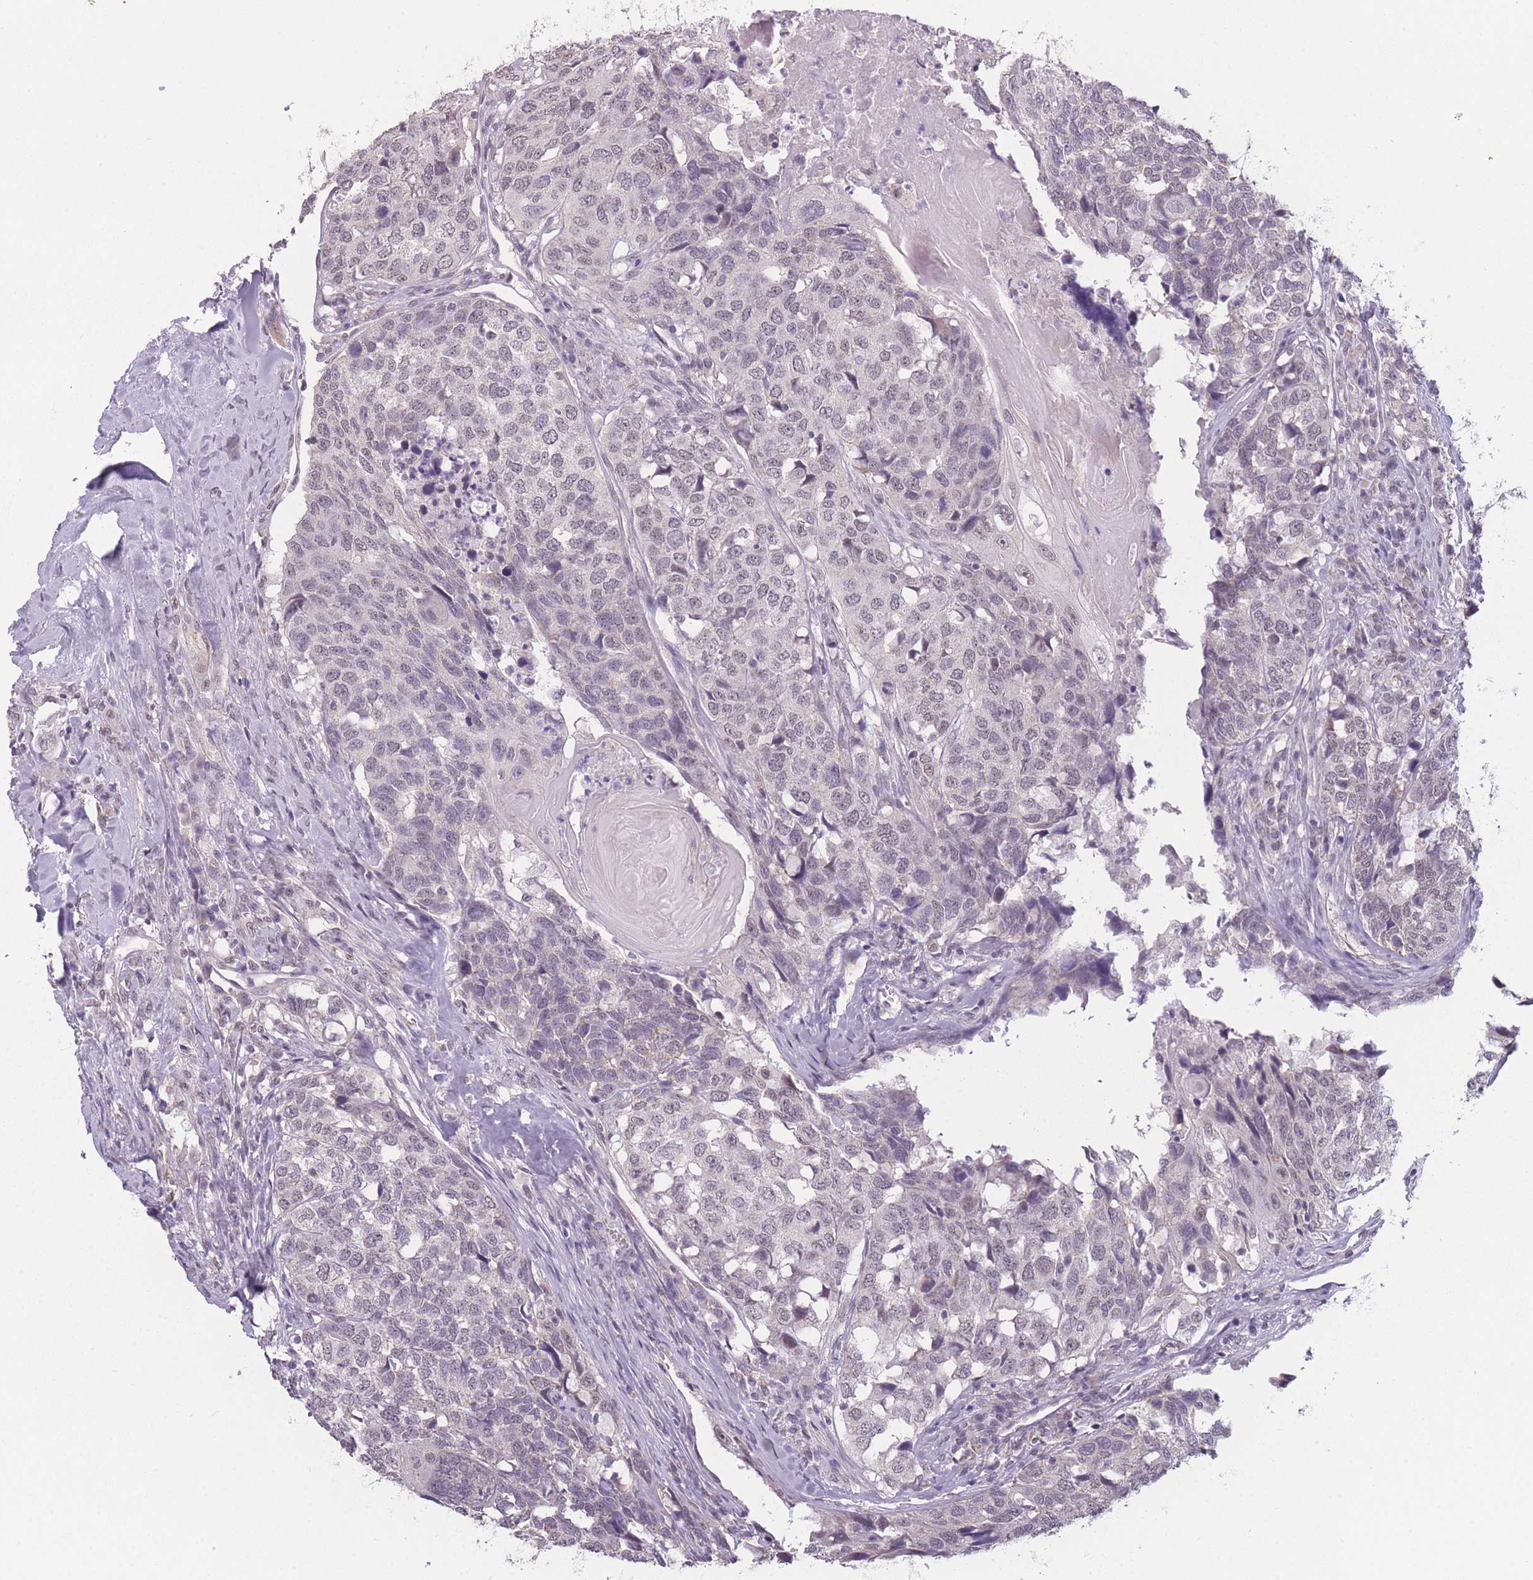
{"staining": {"intensity": "weak", "quantity": "<25%", "location": "nuclear"}, "tissue": "head and neck cancer", "cell_type": "Tumor cells", "image_type": "cancer", "snomed": [{"axis": "morphology", "description": "Squamous cell carcinoma, NOS"}, {"axis": "topography", "description": "Head-Neck"}], "caption": "The immunohistochemistry (IHC) micrograph has no significant expression in tumor cells of head and neck cancer tissue.", "gene": "SIN3B", "patient": {"sex": "male", "age": 66}}